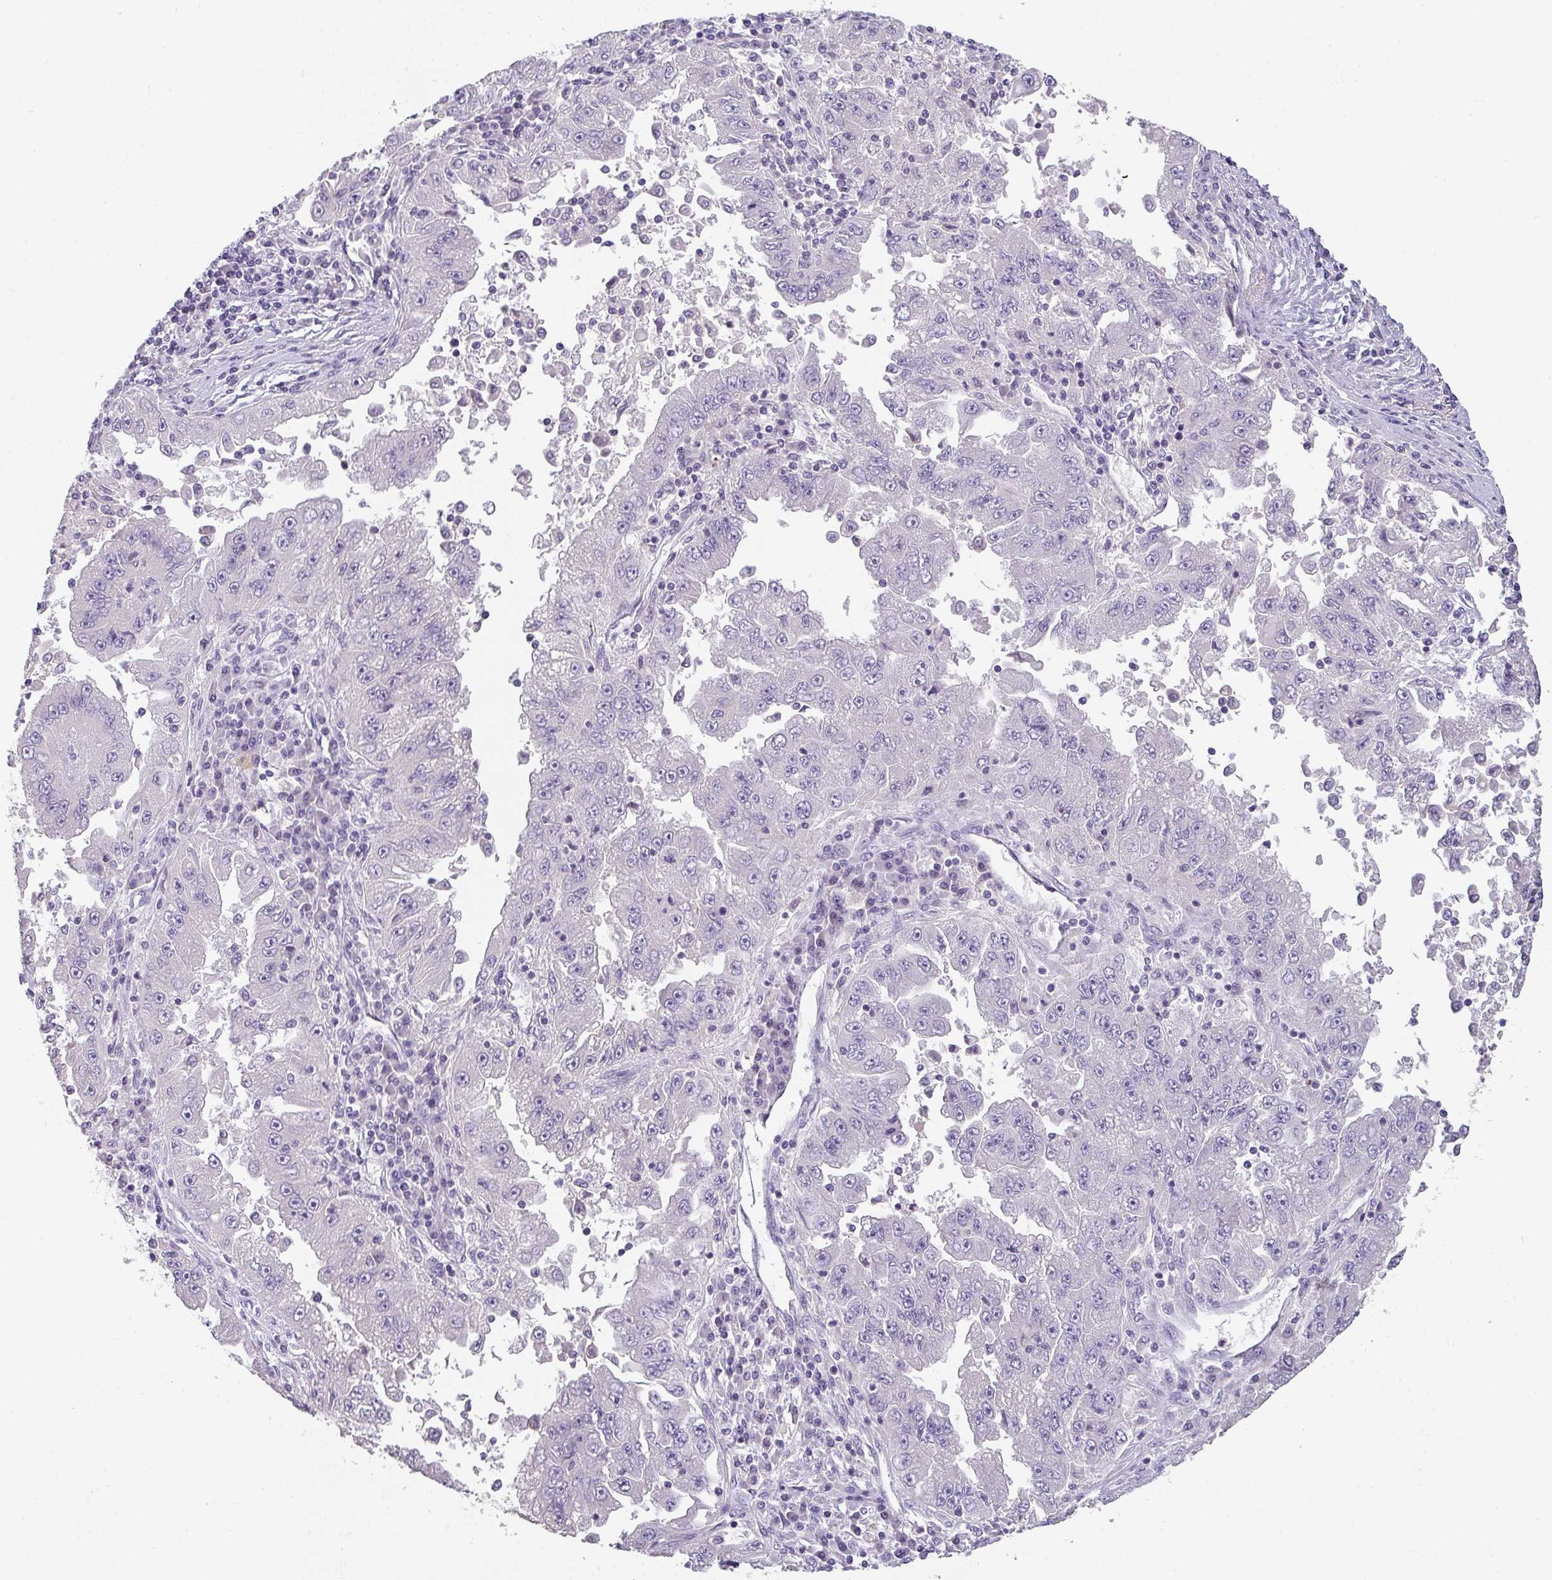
{"staining": {"intensity": "negative", "quantity": "none", "location": "none"}, "tissue": "lung cancer", "cell_type": "Tumor cells", "image_type": "cancer", "snomed": [{"axis": "morphology", "description": "Adenocarcinoma, NOS"}, {"axis": "morphology", "description": "Adenocarcinoma primary or metastatic"}, {"axis": "topography", "description": "Lung"}], "caption": "This is an immunohistochemistry (IHC) histopathology image of human lung cancer (adenocarcinoma). There is no staining in tumor cells.", "gene": "C1QTNF8", "patient": {"sex": "male", "age": 74}}